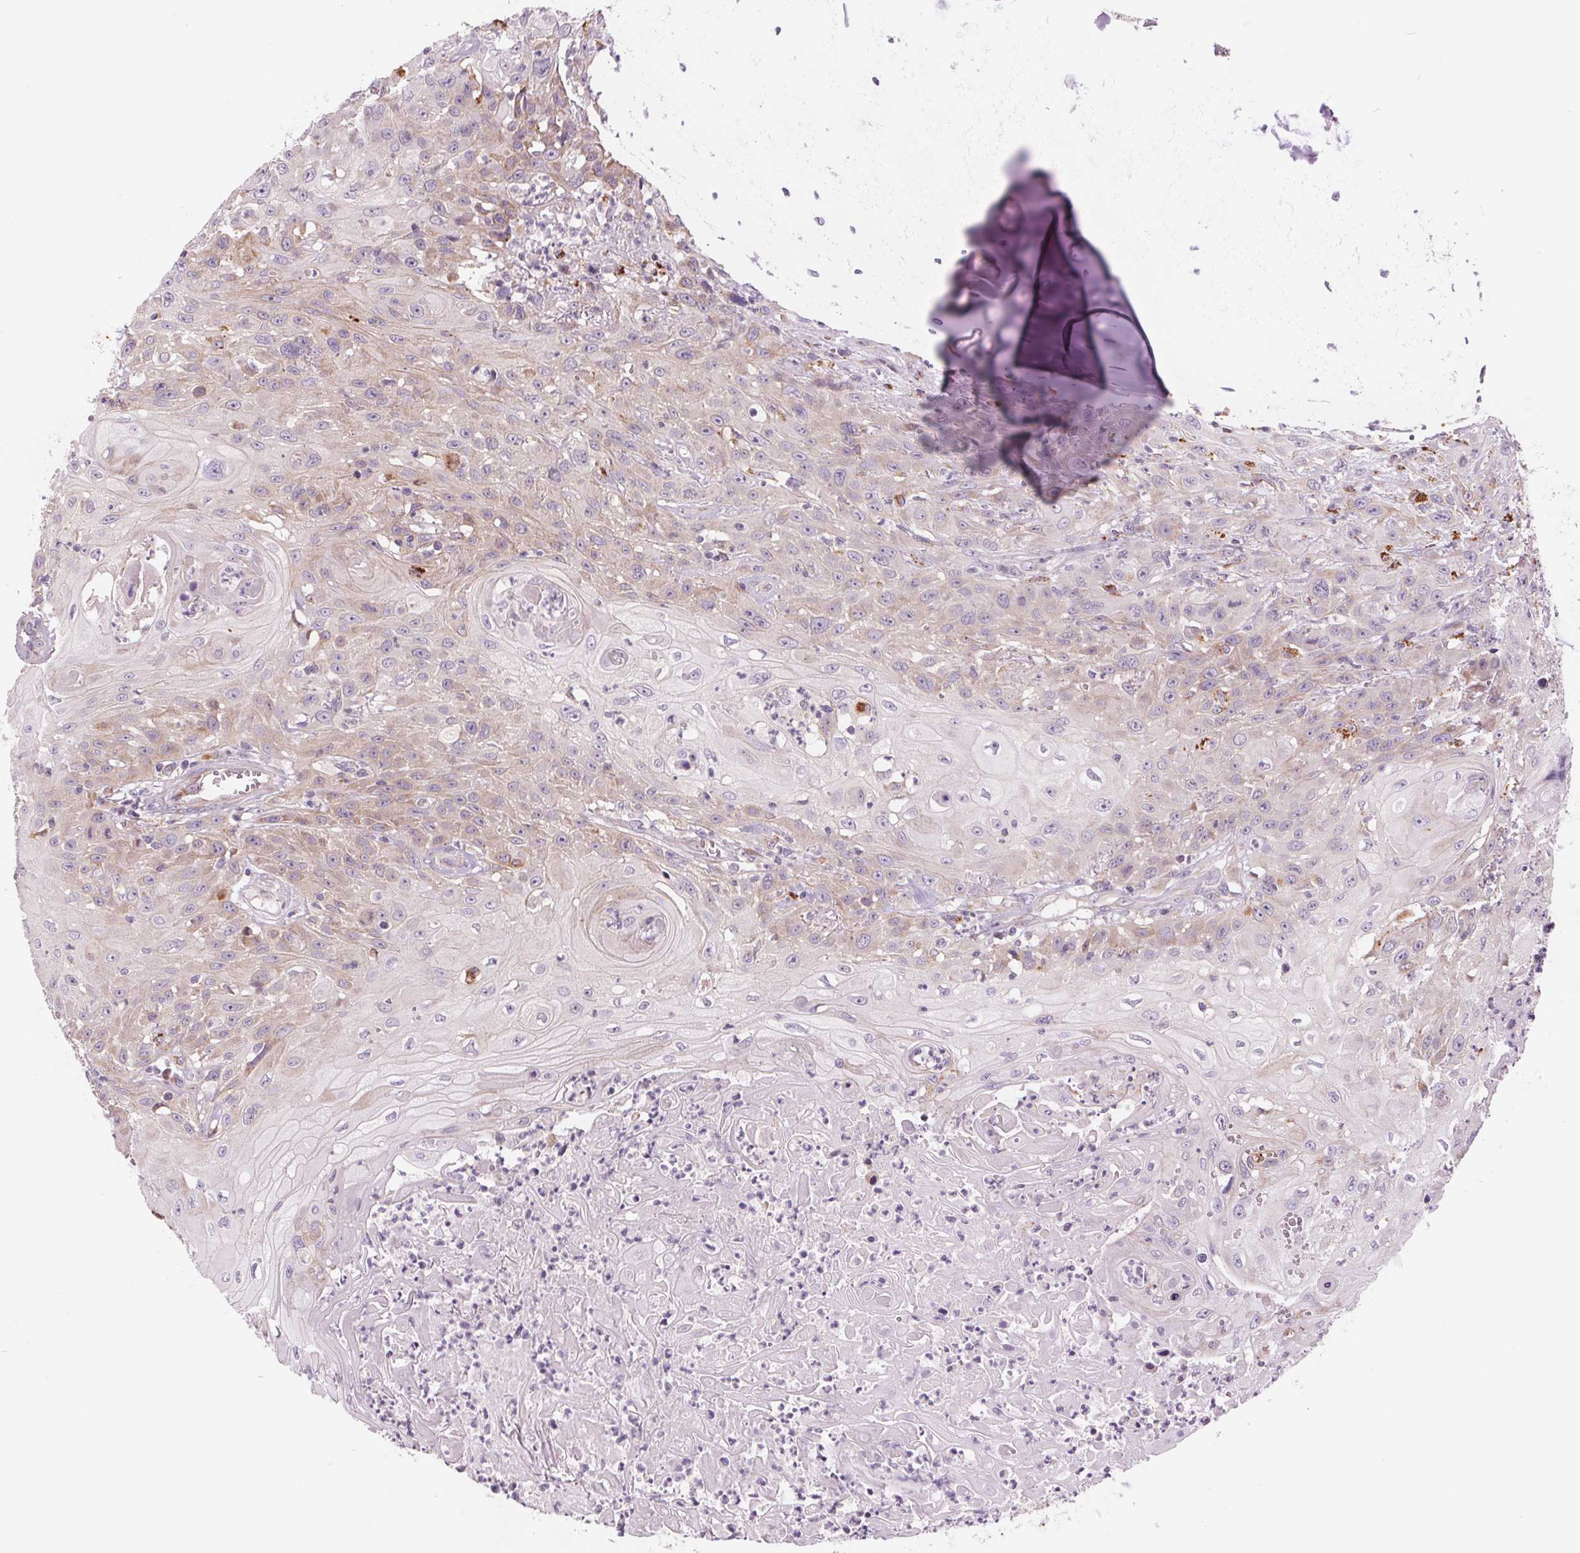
{"staining": {"intensity": "weak", "quantity": "<25%", "location": "cytoplasmic/membranous"}, "tissue": "head and neck cancer", "cell_type": "Tumor cells", "image_type": "cancer", "snomed": [{"axis": "morphology", "description": "Squamous cell carcinoma, NOS"}, {"axis": "topography", "description": "Skin"}, {"axis": "topography", "description": "Head-Neck"}], "caption": "Tumor cells are negative for protein expression in human squamous cell carcinoma (head and neck).", "gene": "SAMD5", "patient": {"sex": "male", "age": 80}}